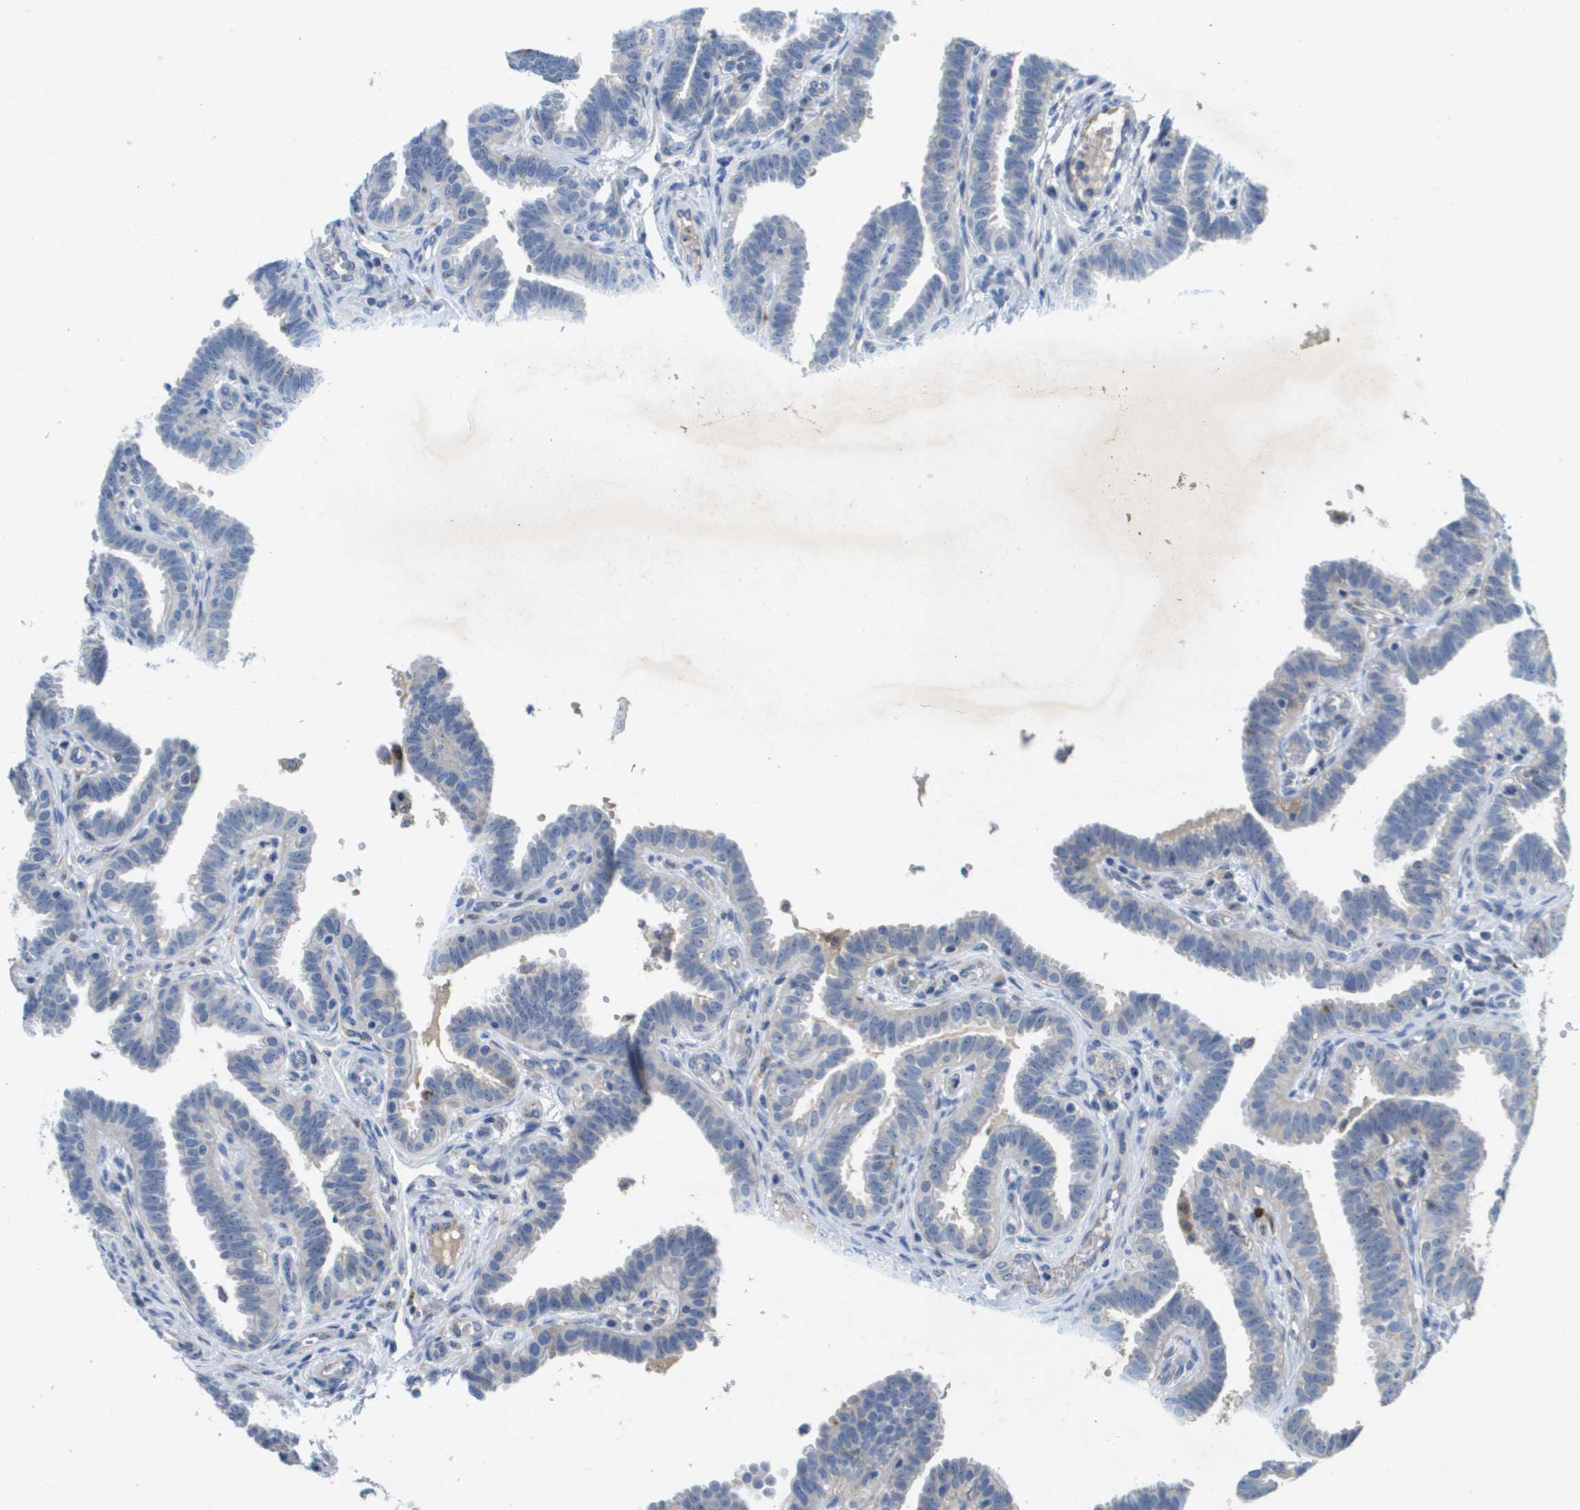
{"staining": {"intensity": "moderate", "quantity": "<25%", "location": "cytoplasmic/membranous"}, "tissue": "fallopian tube", "cell_type": "Glandular cells", "image_type": "normal", "snomed": [{"axis": "morphology", "description": "Normal tissue, NOS"}, {"axis": "topography", "description": "Fallopian tube"}, {"axis": "topography", "description": "Placenta"}], "caption": "Immunohistochemical staining of benign fallopian tube exhibits moderate cytoplasmic/membranous protein positivity in about <25% of glandular cells.", "gene": "LIPG", "patient": {"sex": "female", "age": 34}}